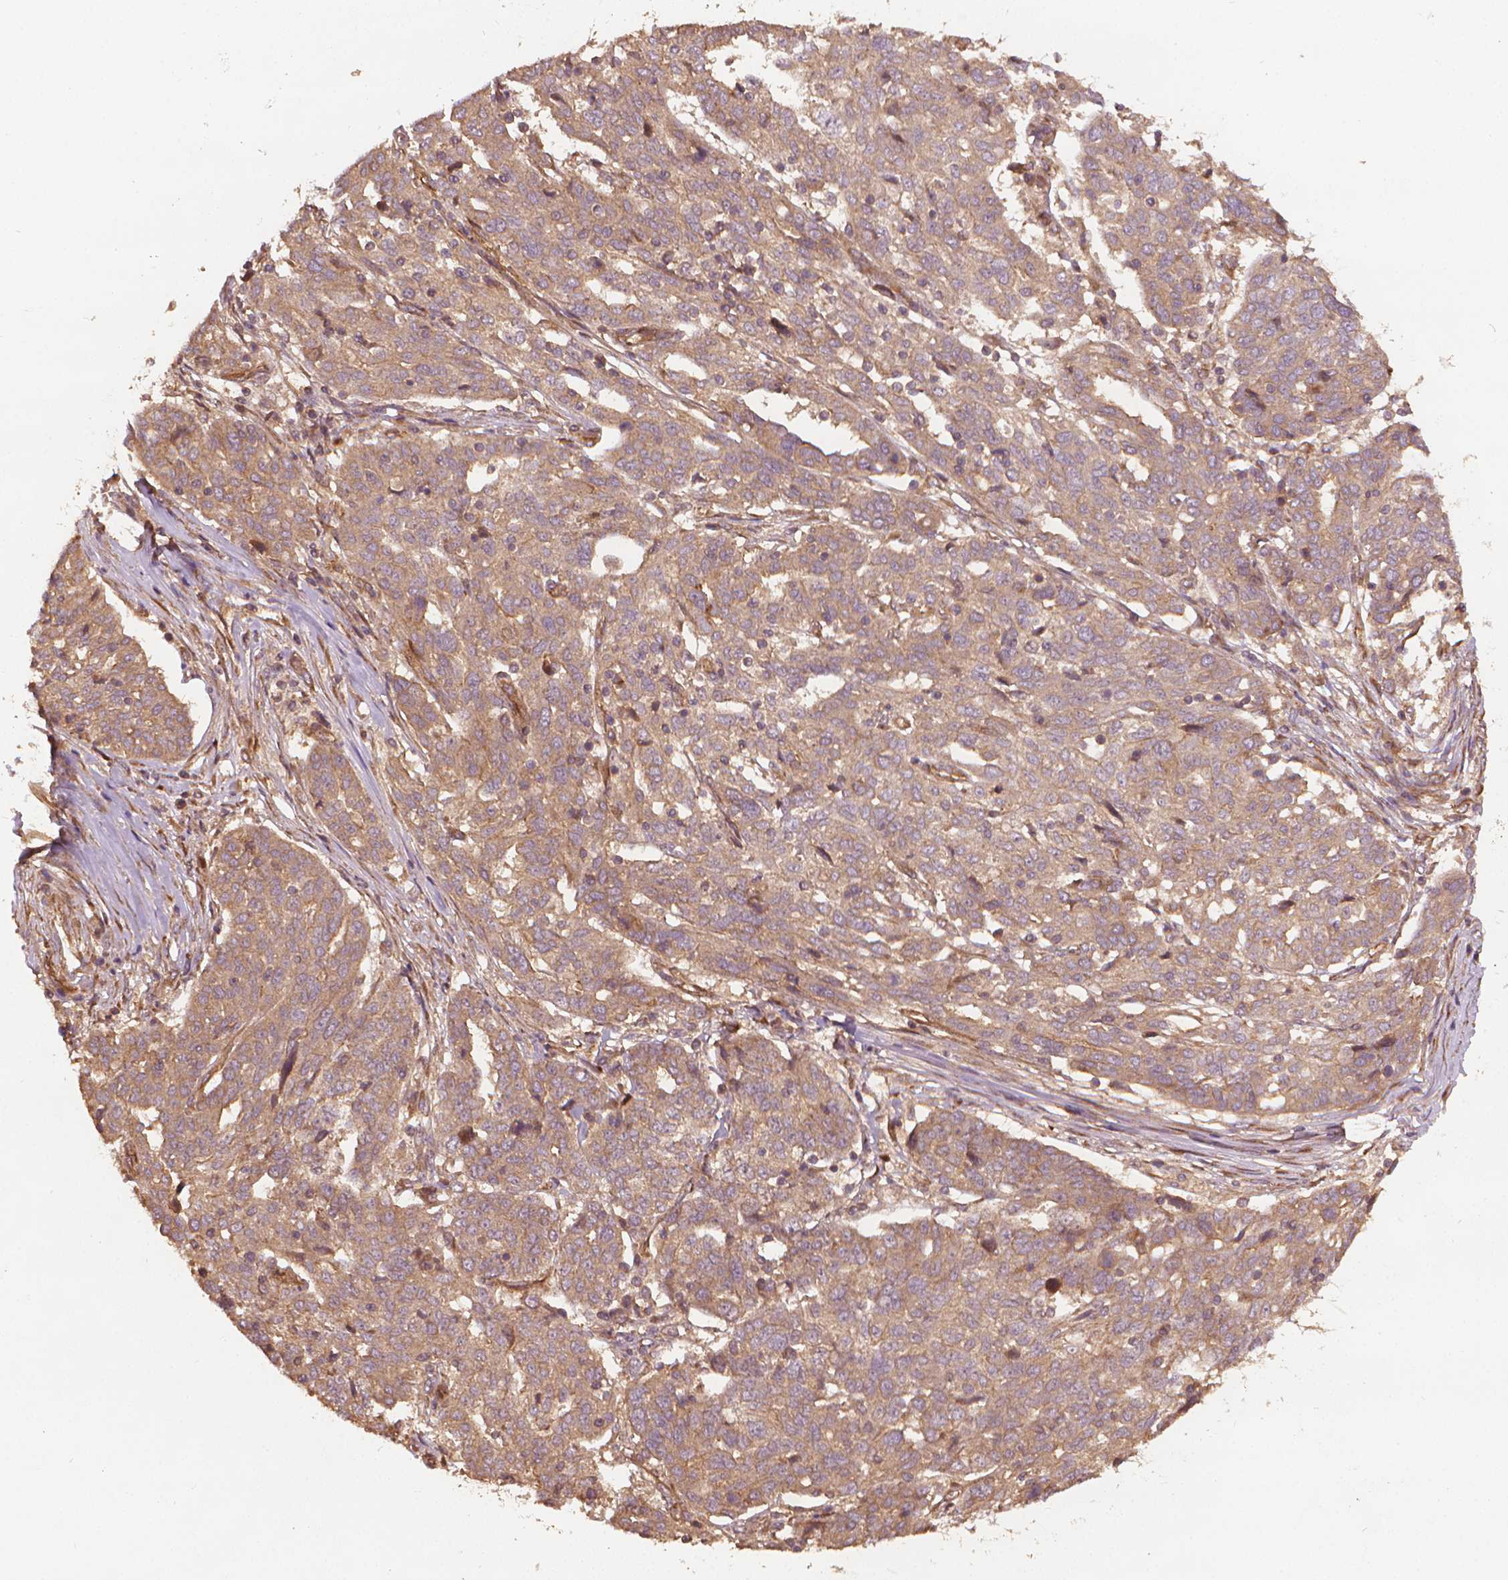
{"staining": {"intensity": "moderate", "quantity": ">75%", "location": "cytoplasmic/membranous"}, "tissue": "ovarian cancer", "cell_type": "Tumor cells", "image_type": "cancer", "snomed": [{"axis": "morphology", "description": "Cystadenocarcinoma, serous, NOS"}, {"axis": "topography", "description": "Ovary"}], "caption": "Ovarian cancer stained for a protein (brown) reveals moderate cytoplasmic/membranous positive staining in about >75% of tumor cells.", "gene": "UBXN2A", "patient": {"sex": "female", "age": 67}}